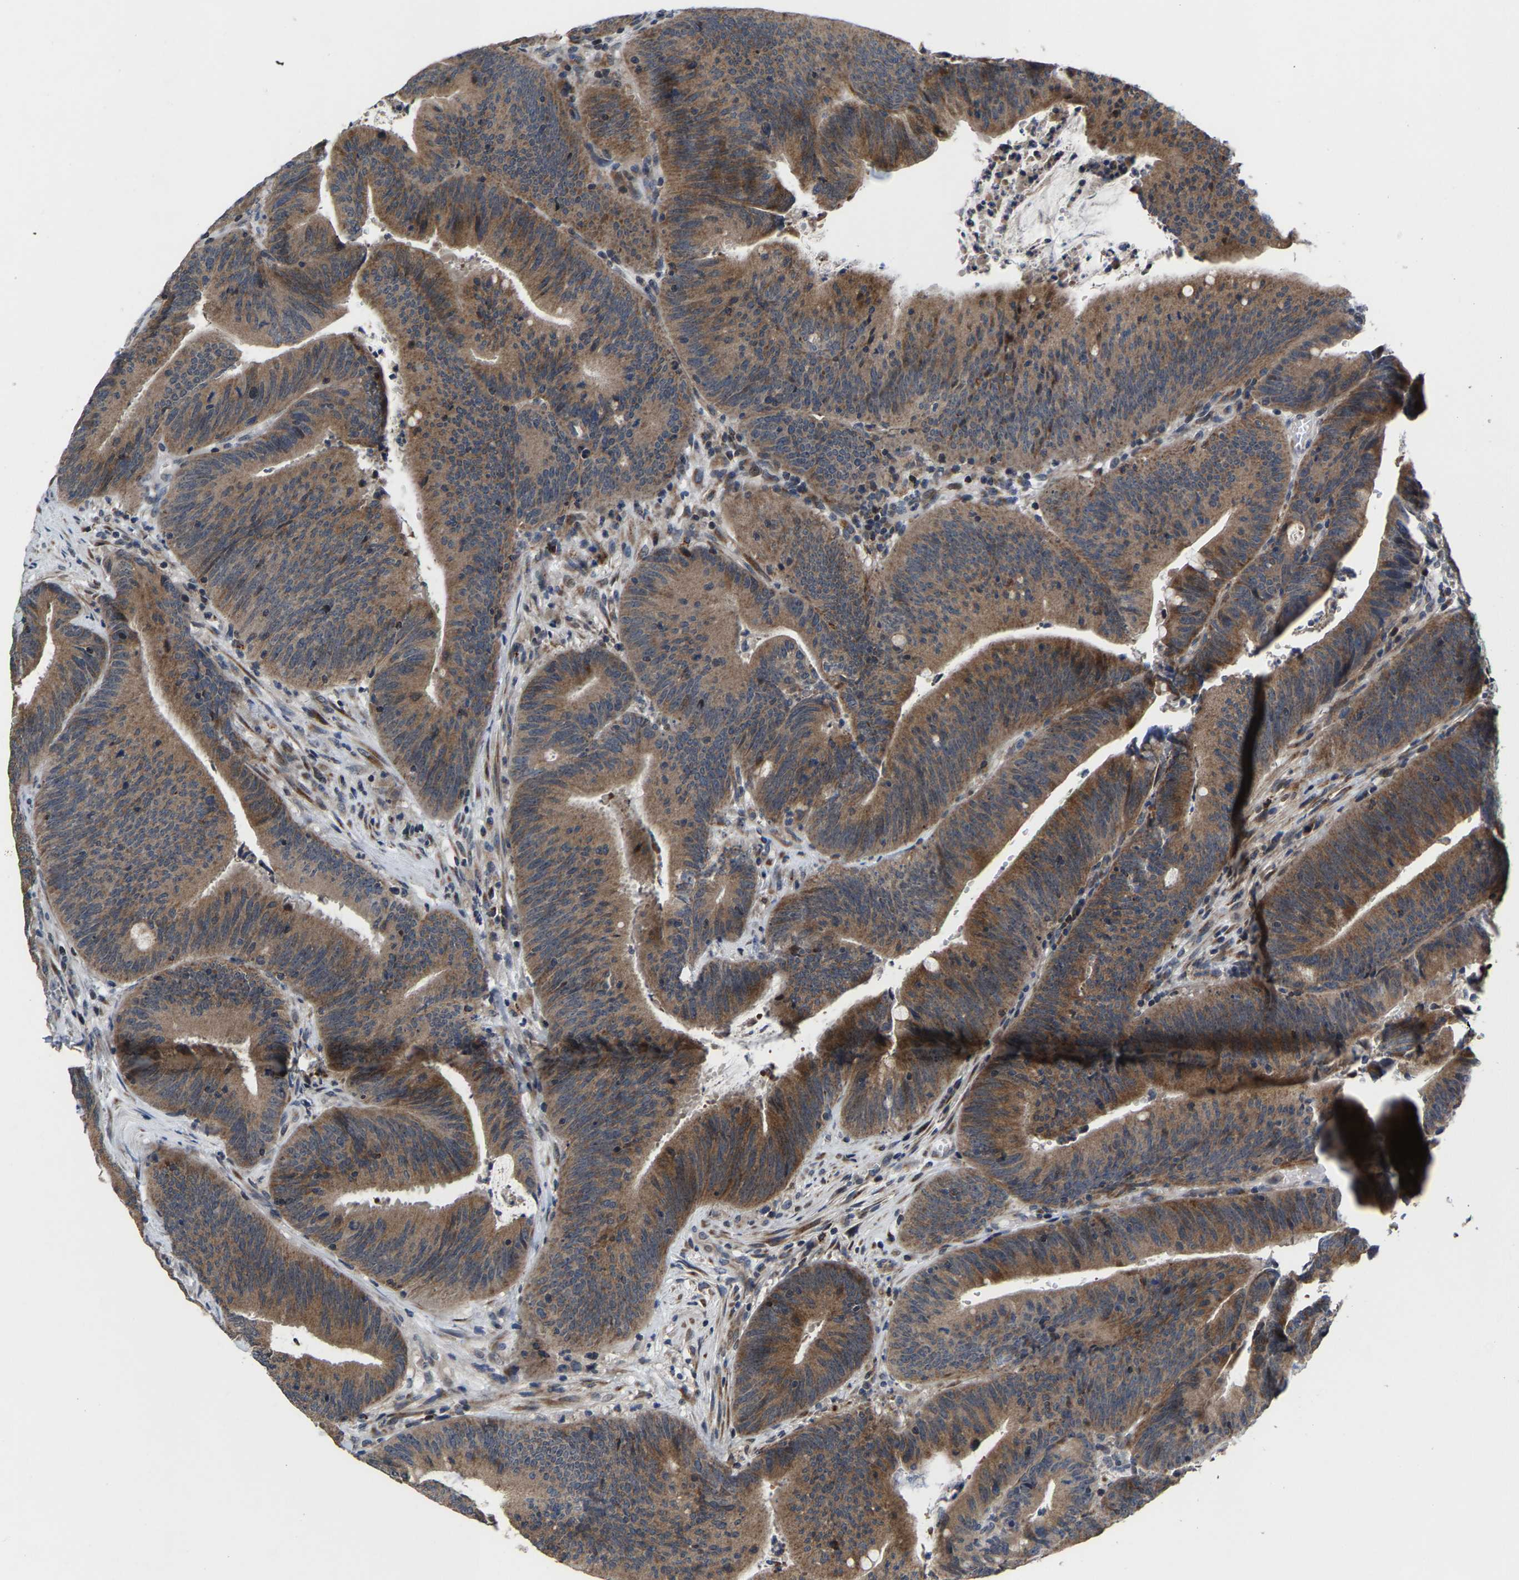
{"staining": {"intensity": "moderate", "quantity": ">75%", "location": "cytoplasmic/membranous"}, "tissue": "colorectal cancer", "cell_type": "Tumor cells", "image_type": "cancer", "snomed": [{"axis": "morphology", "description": "Normal tissue, NOS"}, {"axis": "morphology", "description": "Adenocarcinoma, NOS"}, {"axis": "topography", "description": "Rectum"}], "caption": "DAB (3,3'-diaminobenzidine) immunohistochemical staining of colorectal adenocarcinoma shows moderate cytoplasmic/membranous protein expression in approximately >75% of tumor cells.", "gene": "TDRKH", "patient": {"sex": "female", "age": 66}}